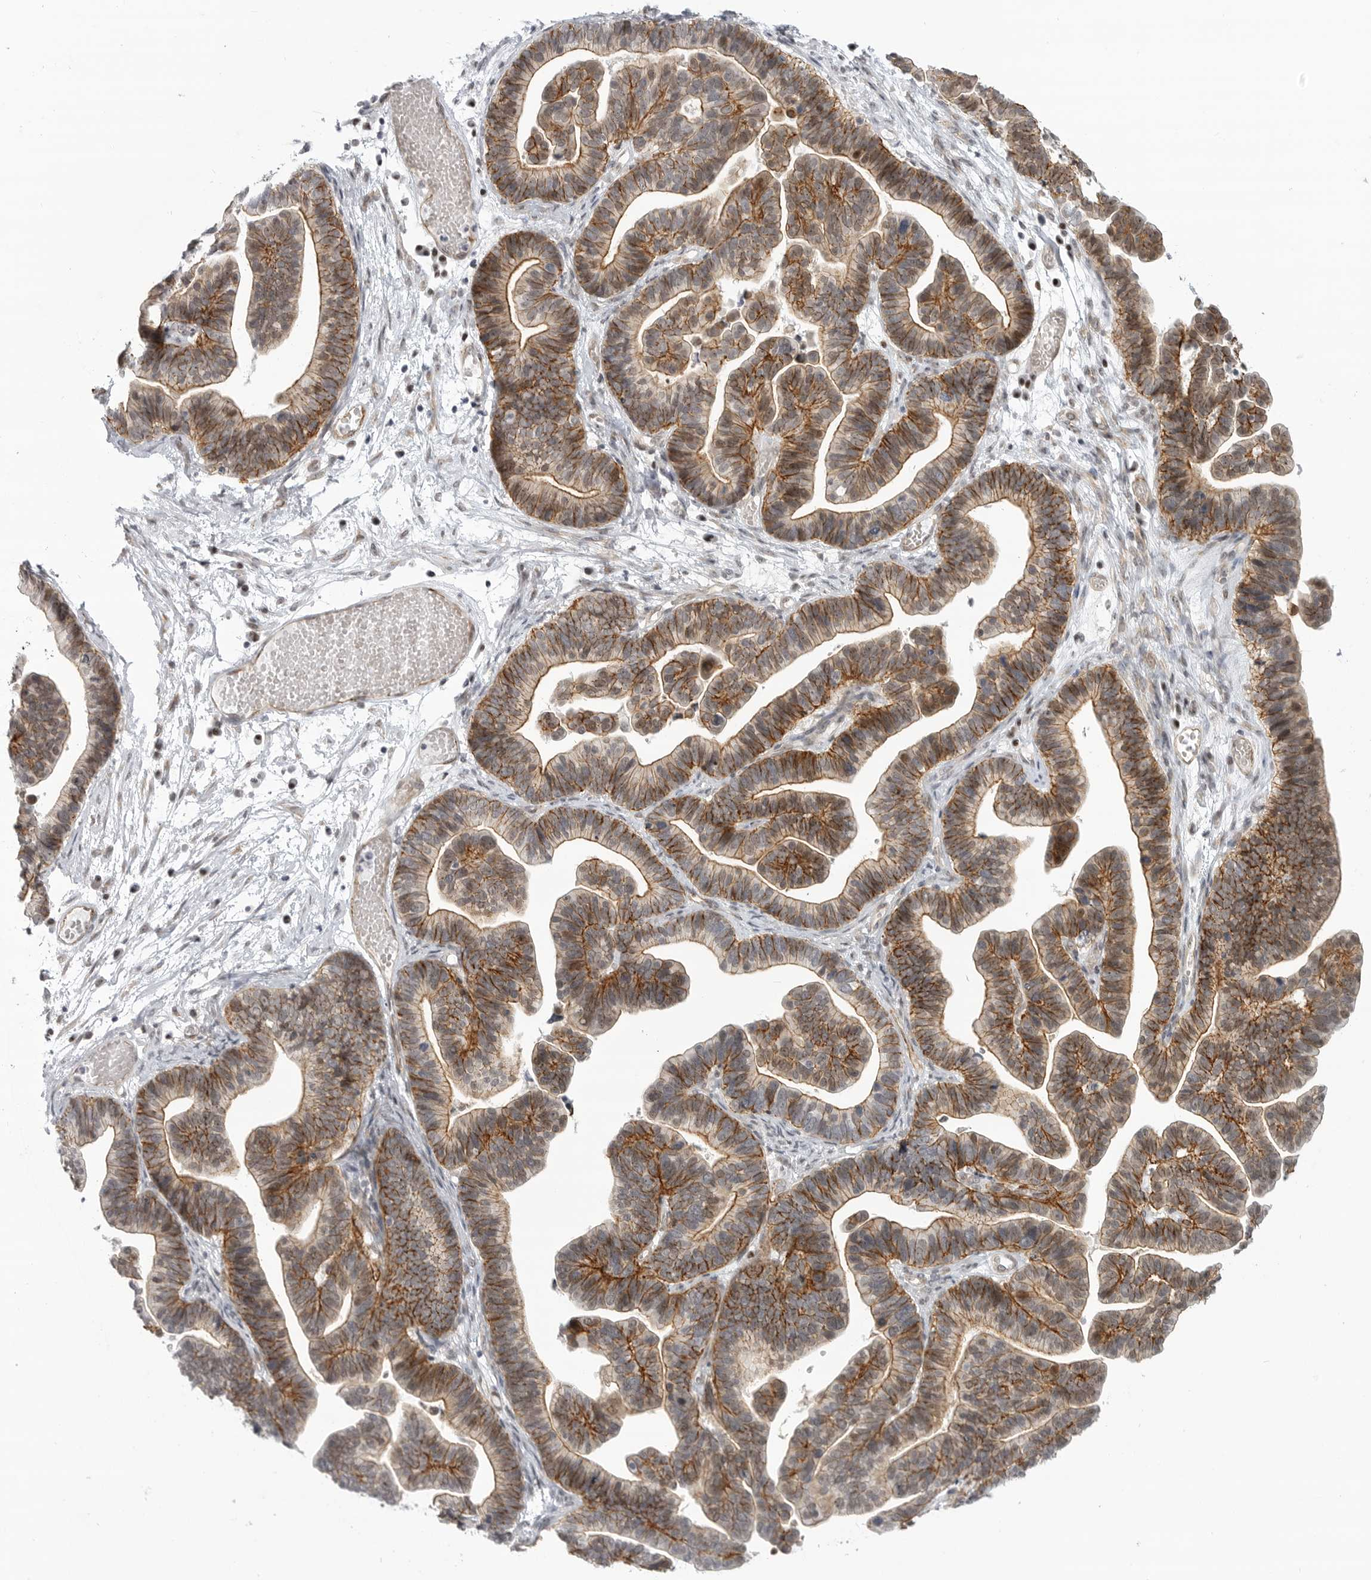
{"staining": {"intensity": "moderate", "quantity": ">75%", "location": "cytoplasmic/membranous"}, "tissue": "ovarian cancer", "cell_type": "Tumor cells", "image_type": "cancer", "snomed": [{"axis": "morphology", "description": "Cystadenocarcinoma, serous, NOS"}, {"axis": "topography", "description": "Ovary"}], "caption": "Immunohistochemical staining of ovarian cancer displays medium levels of moderate cytoplasmic/membranous protein staining in about >75% of tumor cells.", "gene": "CEP295NL", "patient": {"sex": "female", "age": 56}}